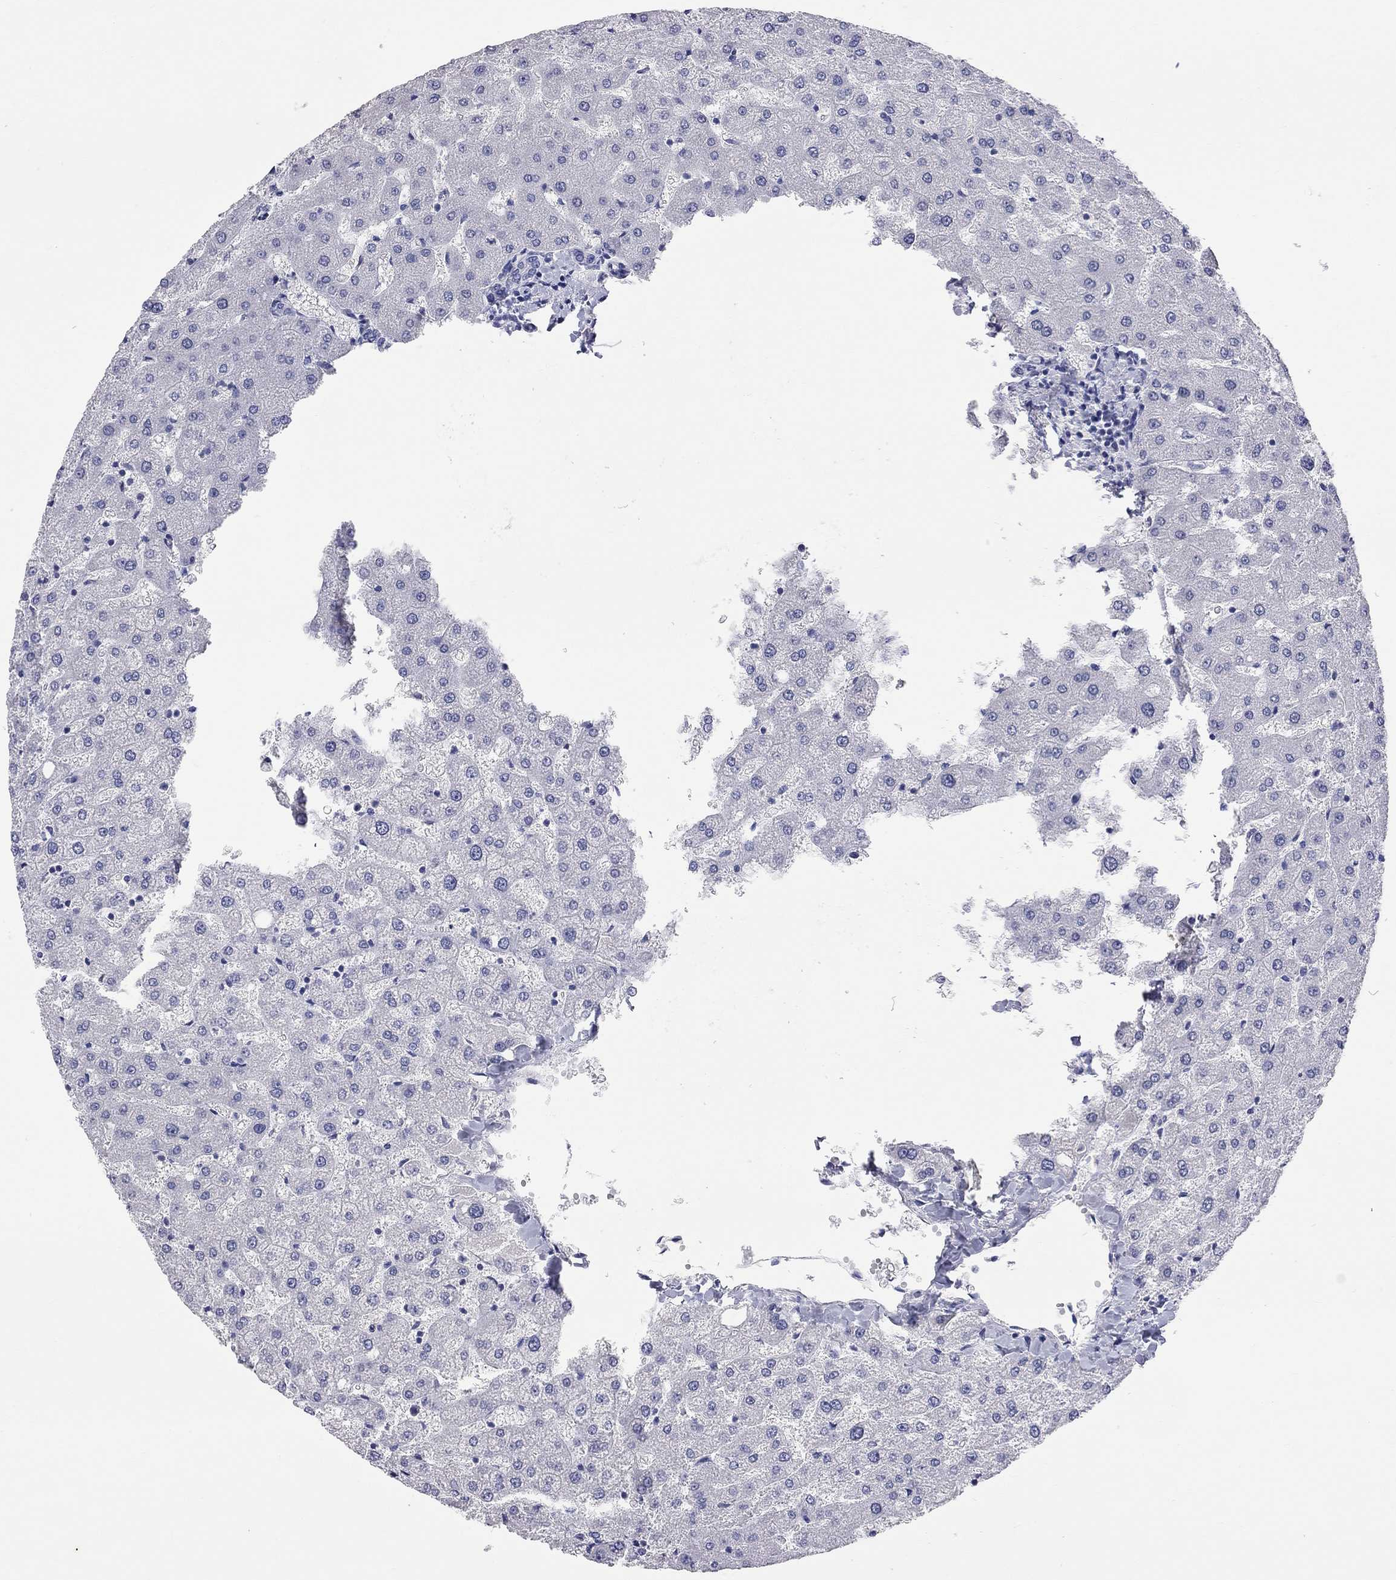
{"staining": {"intensity": "negative", "quantity": "none", "location": "none"}, "tissue": "liver", "cell_type": "Cholangiocytes", "image_type": "normal", "snomed": [{"axis": "morphology", "description": "Normal tissue, NOS"}, {"axis": "topography", "description": "Liver"}], "caption": "This is an immunohistochemistry histopathology image of unremarkable liver. There is no positivity in cholangiocytes.", "gene": "OPRK1", "patient": {"sex": "female", "age": 50}}